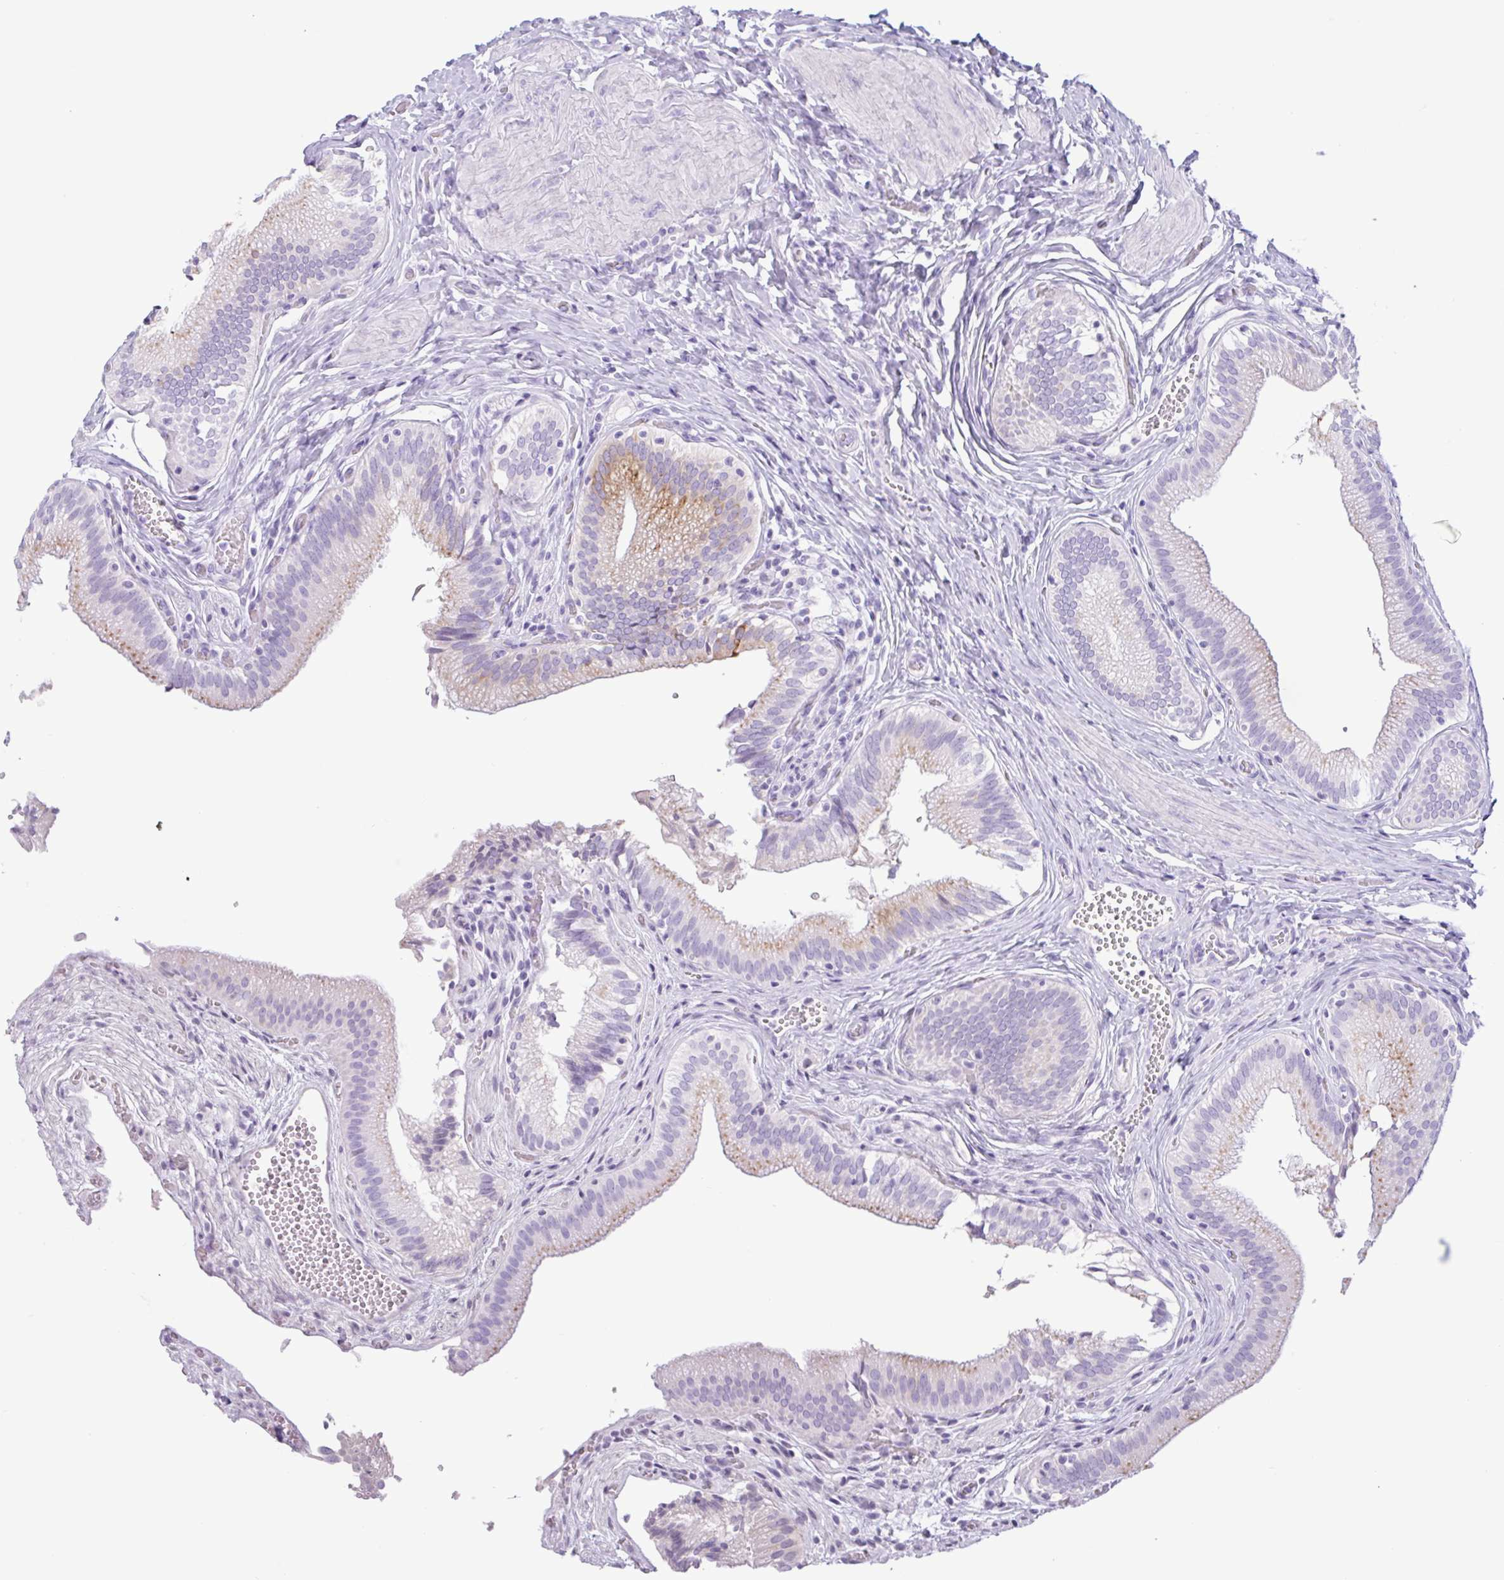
{"staining": {"intensity": "moderate", "quantity": "<25%", "location": "cytoplasmic/membranous"}, "tissue": "gallbladder", "cell_type": "Glandular cells", "image_type": "normal", "snomed": [{"axis": "morphology", "description": "Normal tissue, NOS"}, {"axis": "topography", "description": "Gallbladder"}, {"axis": "topography", "description": "Peripheral nerve tissue"}], "caption": "The immunohistochemical stain shows moderate cytoplasmic/membranous staining in glandular cells of benign gallbladder.", "gene": "CTSE", "patient": {"sex": "male", "age": 17}}